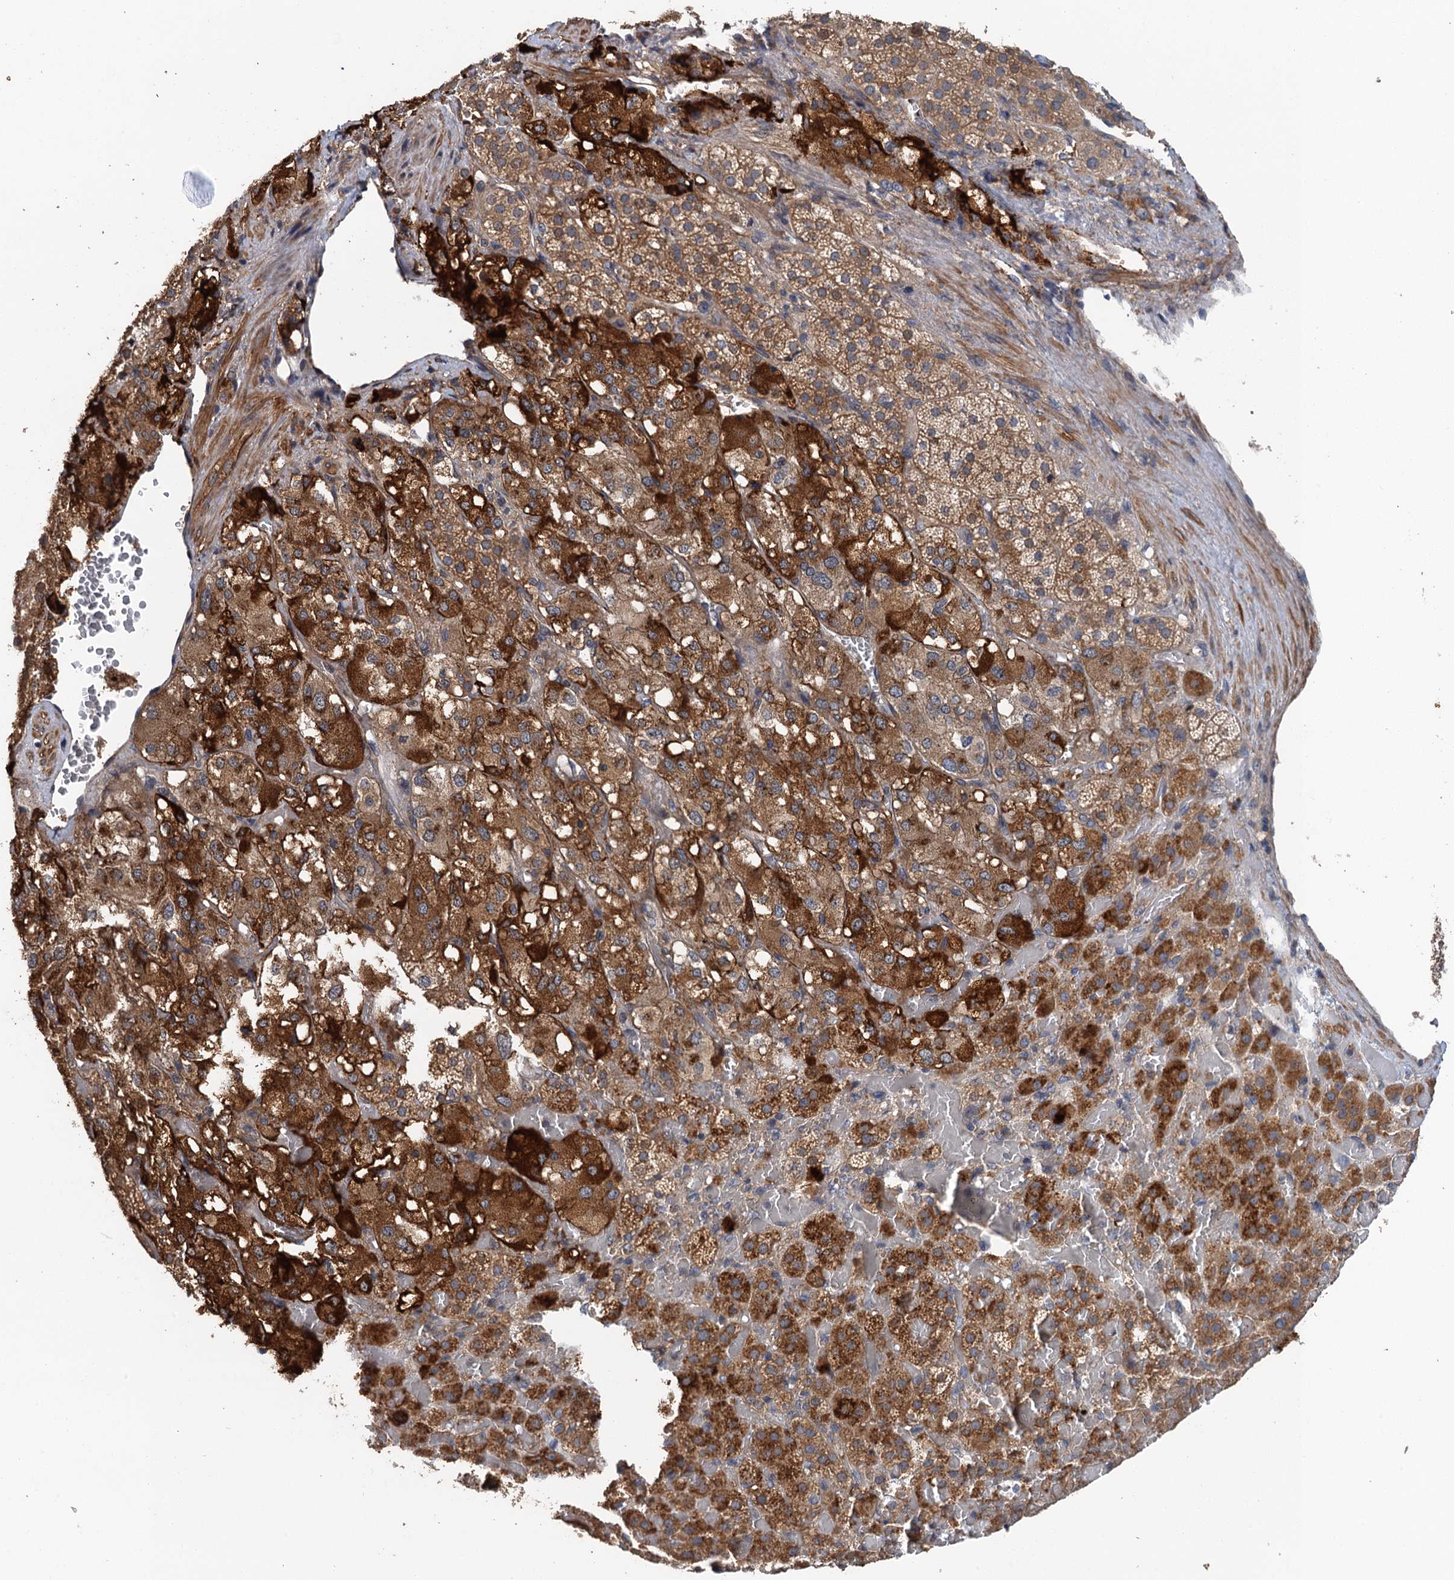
{"staining": {"intensity": "strong", "quantity": ">75%", "location": "cytoplasmic/membranous"}, "tissue": "adrenal gland", "cell_type": "Glandular cells", "image_type": "normal", "snomed": [{"axis": "morphology", "description": "Normal tissue, NOS"}, {"axis": "topography", "description": "Adrenal gland"}], "caption": "A high amount of strong cytoplasmic/membranous staining is appreciated in approximately >75% of glandular cells in normal adrenal gland. The staining was performed using DAB (3,3'-diaminobenzidine), with brown indicating positive protein expression. Nuclei are stained blue with hematoxylin.", "gene": "MEAK7", "patient": {"sex": "female", "age": 59}}